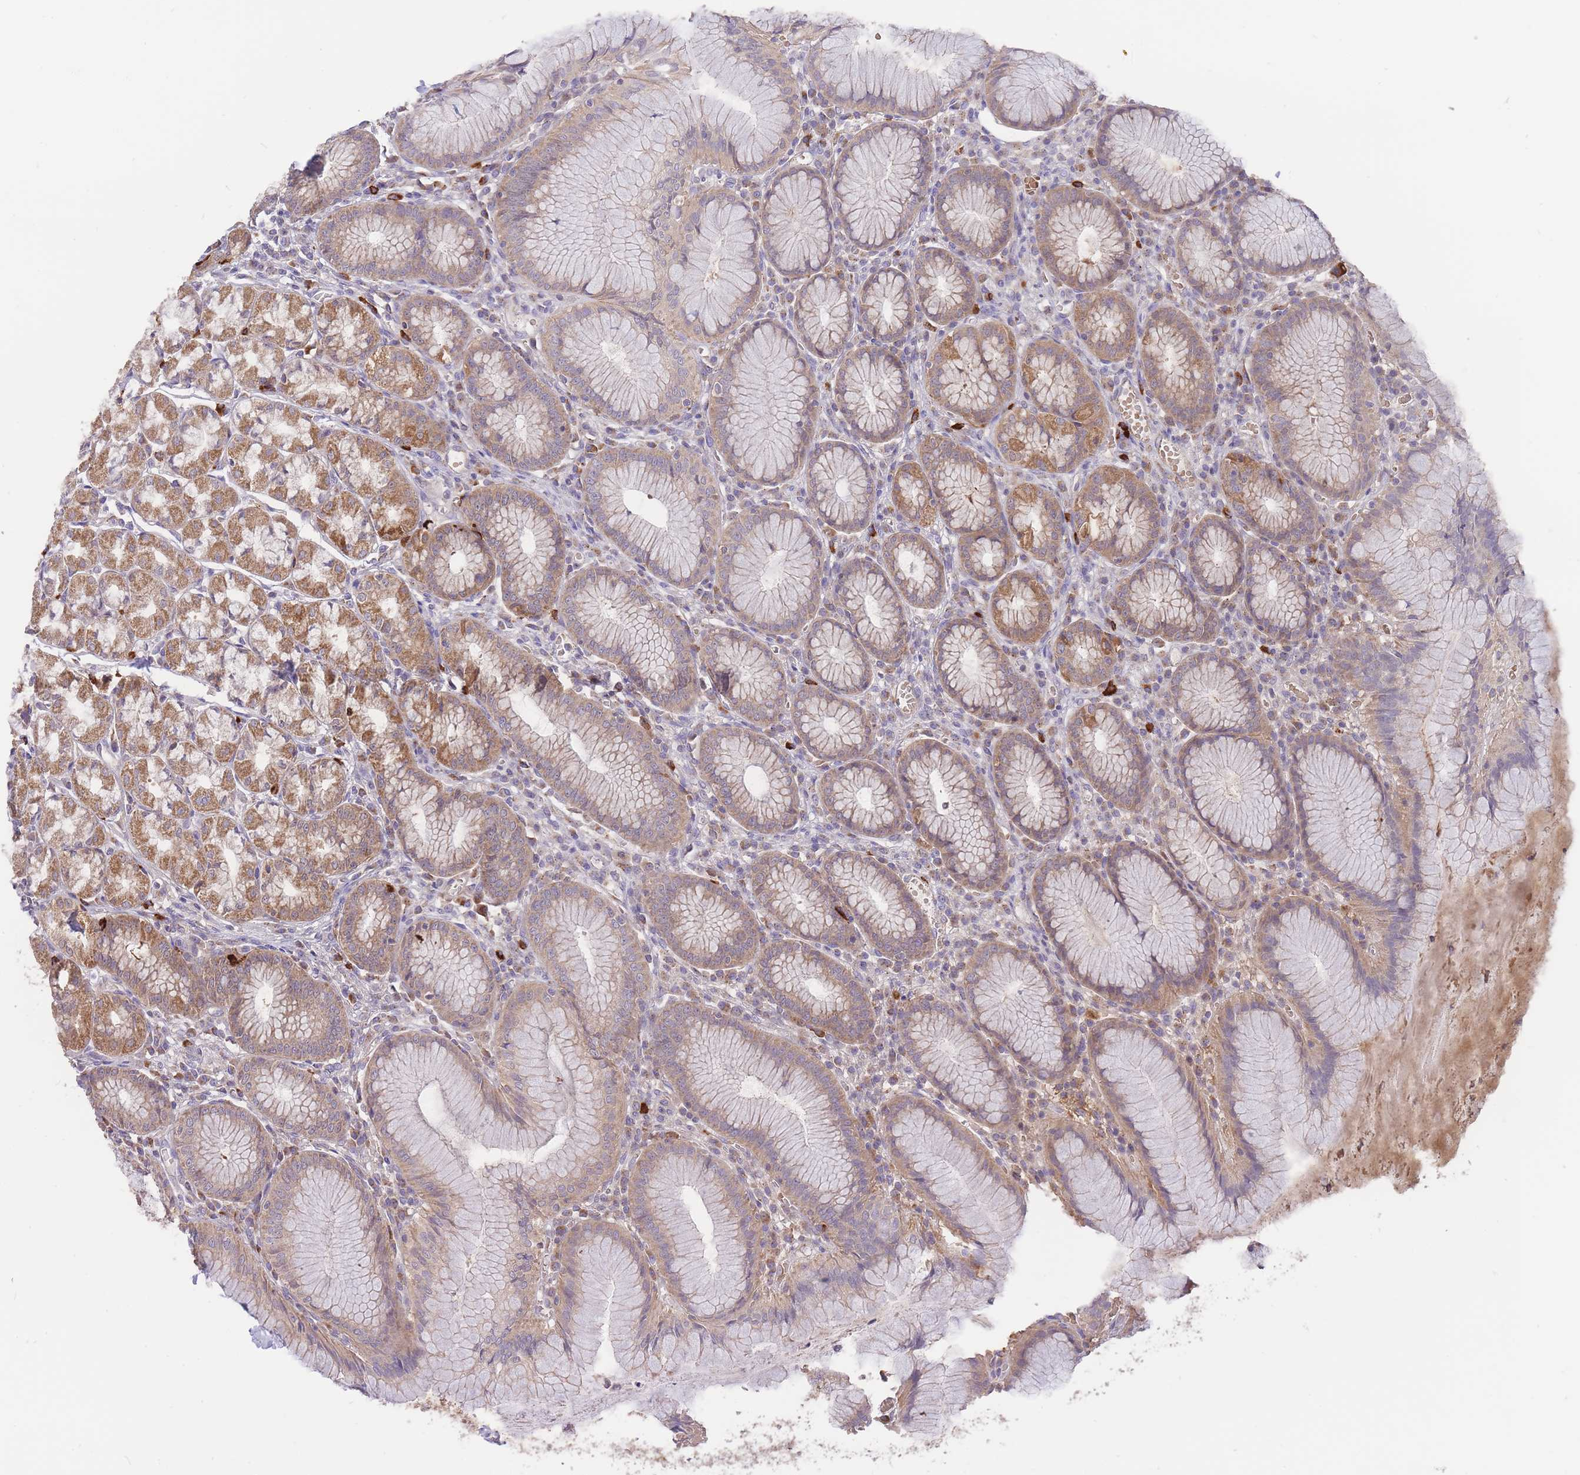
{"staining": {"intensity": "moderate", "quantity": ">75%", "location": "cytoplasmic/membranous"}, "tissue": "stomach", "cell_type": "Glandular cells", "image_type": "normal", "snomed": [{"axis": "morphology", "description": "Normal tissue, NOS"}, {"axis": "topography", "description": "Stomach"}], "caption": "DAB (3,3'-diaminobenzidine) immunohistochemical staining of unremarkable human stomach demonstrates moderate cytoplasmic/membranous protein expression in approximately >75% of glandular cells. (IHC, brightfield microscopy, high magnification).", "gene": "PREP", "patient": {"sex": "male", "age": 55}}